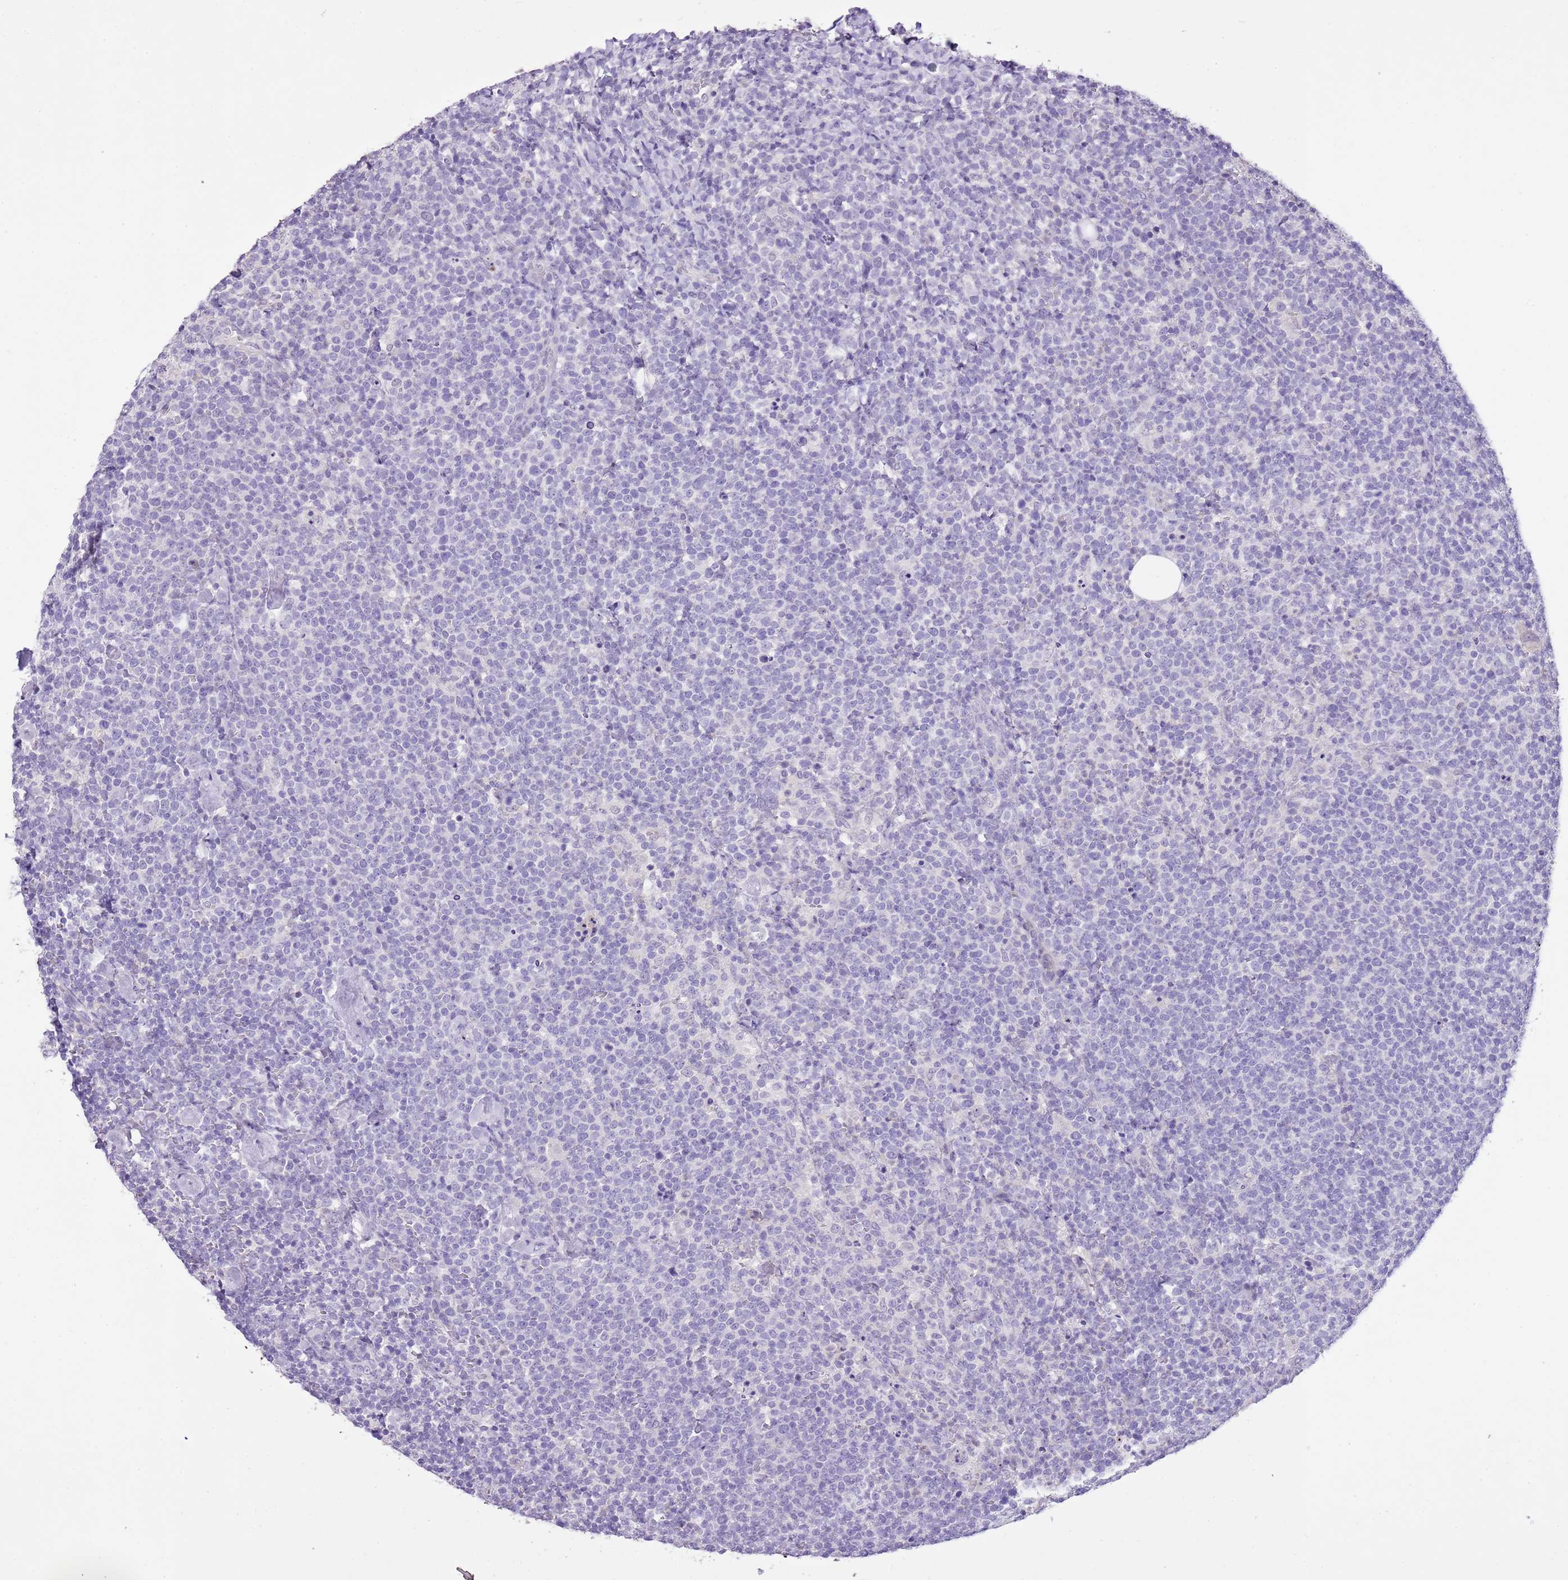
{"staining": {"intensity": "negative", "quantity": "none", "location": "none"}, "tissue": "lymphoma", "cell_type": "Tumor cells", "image_type": "cancer", "snomed": [{"axis": "morphology", "description": "Malignant lymphoma, non-Hodgkin's type, High grade"}, {"axis": "topography", "description": "Lymph node"}], "caption": "Immunohistochemistry (IHC) image of high-grade malignant lymphoma, non-Hodgkin's type stained for a protein (brown), which shows no expression in tumor cells.", "gene": "XPO7", "patient": {"sex": "male", "age": 61}}